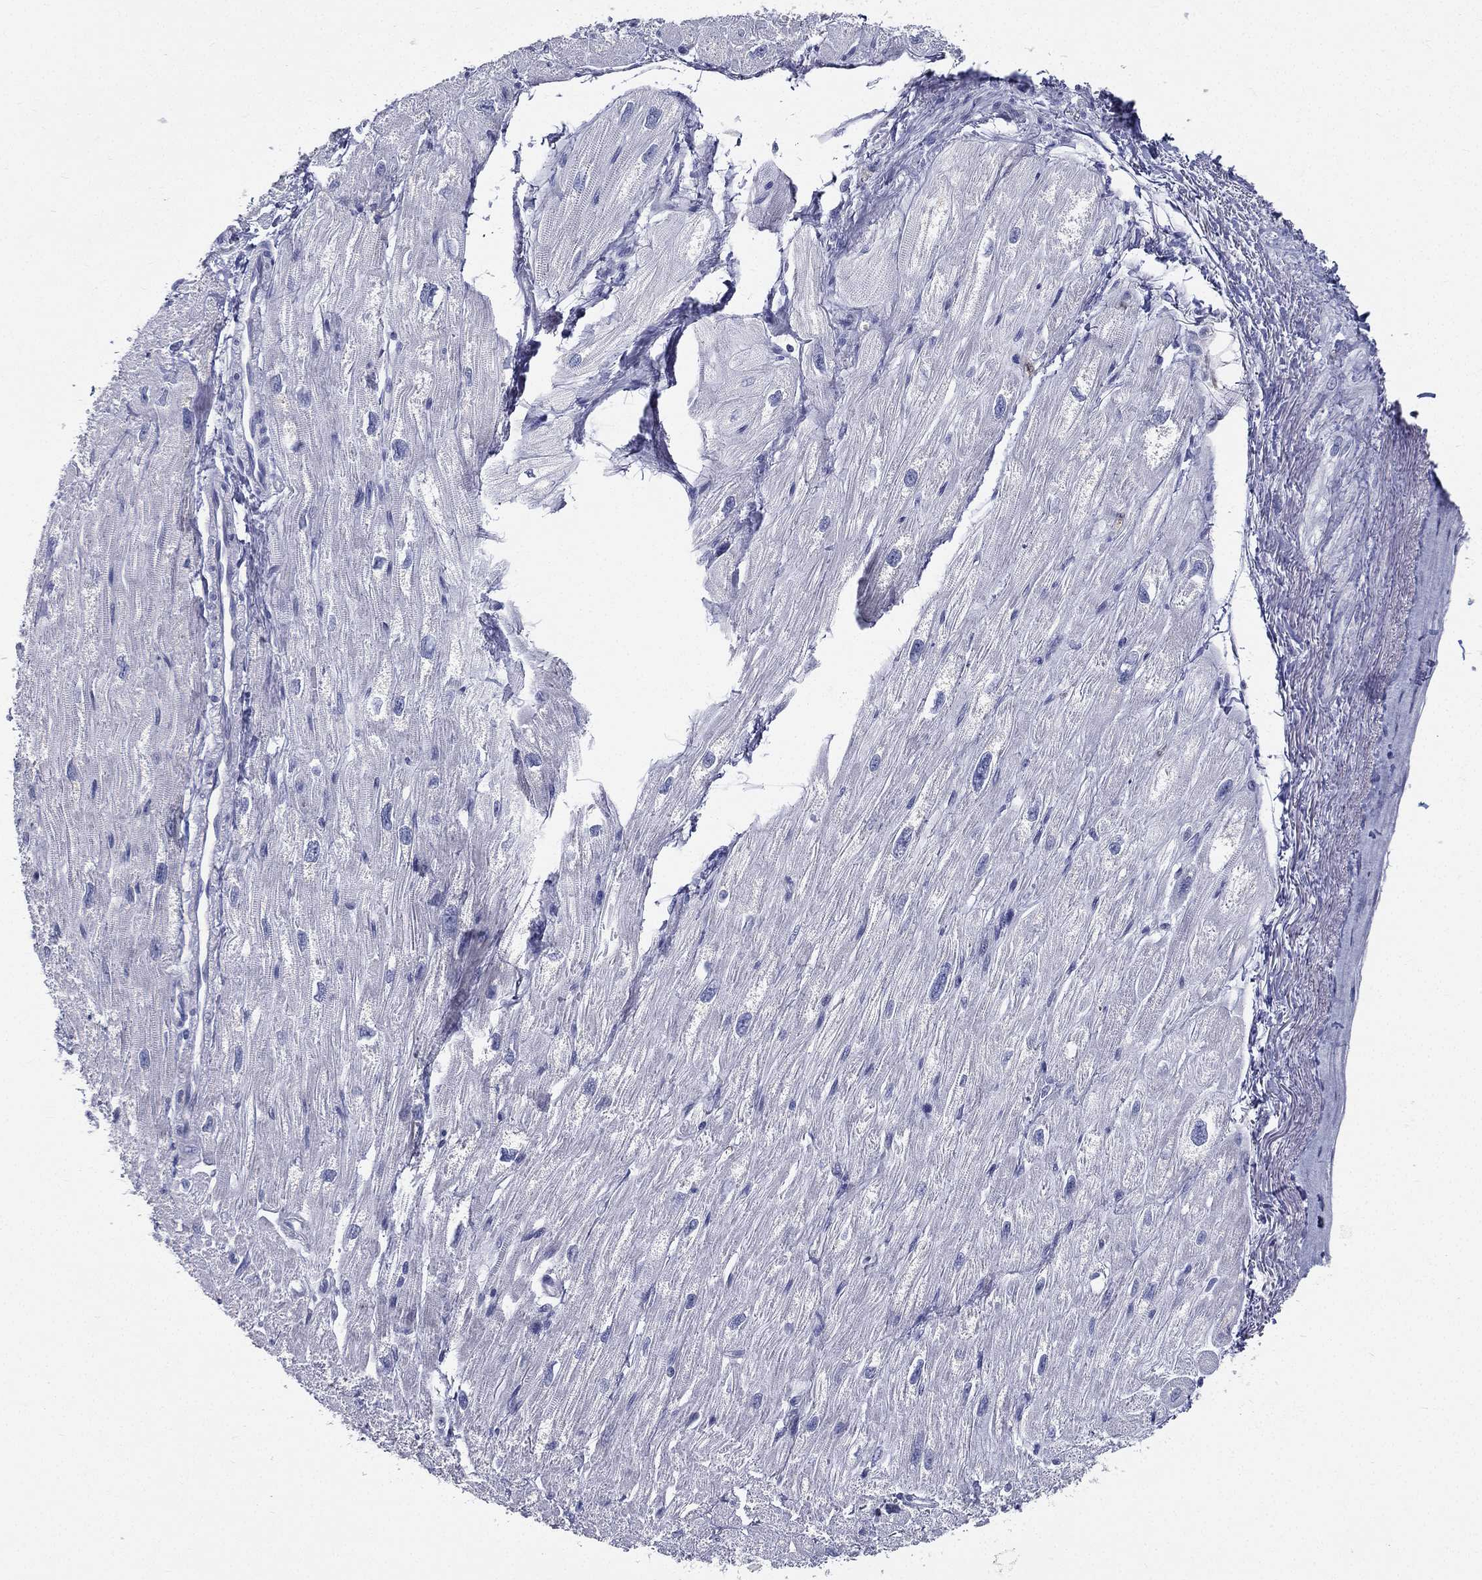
{"staining": {"intensity": "negative", "quantity": "none", "location": "none"}, "tissue": "heart muscle", "cell_type": "Cardiomyocytes", "image_type": "normal", "snomed": [{"axis": "morphology", "description": "Normal tissue, NOS"}, {"axis": "topography", "description": "Heart"}], "caption": "The image shows no staining of cardiomyocytes in normal heart muscle. Nuclei are stained in blue.", "gene": "DEFB121", "patient": {"sex": "male", "age": 66}}